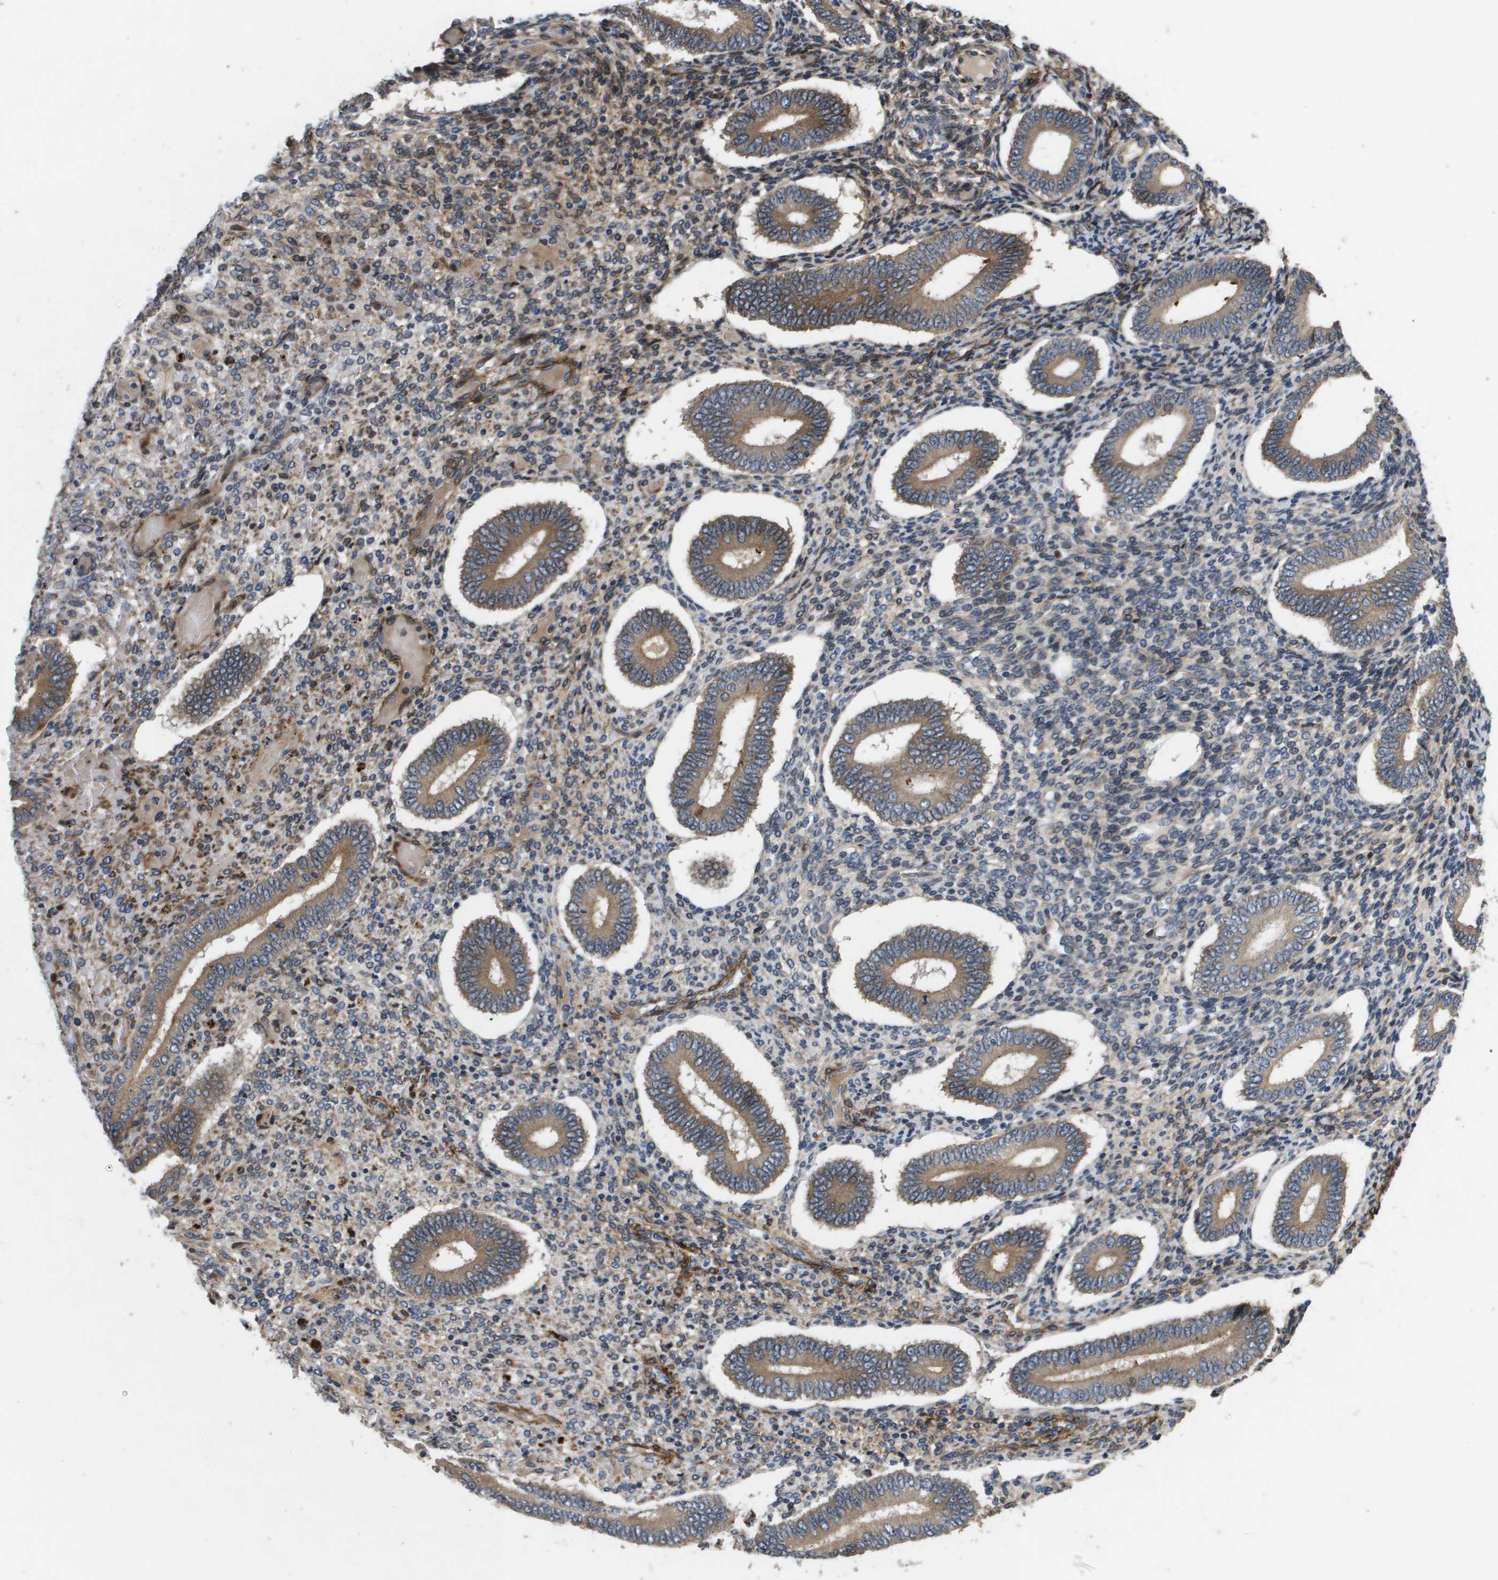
{"staining": {"intensity": "weak", "quantity": "25%-75%", "location": "cytoplasmic/membranous"}, "tissue": "endometrium", "cell_type": "Cells in endometrial stroma", "image_type": "normal", "snomed": [{"axis": "morphology", "description": "Normal tissue, NOS"}, {"axis": "topography", "description": "Endometrium"}], "caption": "A low amount of weak cytoplasmic/membranous positivity is appreciated in approximately 25%-75% of cells in endometrial stroma in benign endometrium.", "gene": "ENTPD2", "patient": {"sex": "female", "age": 42}}